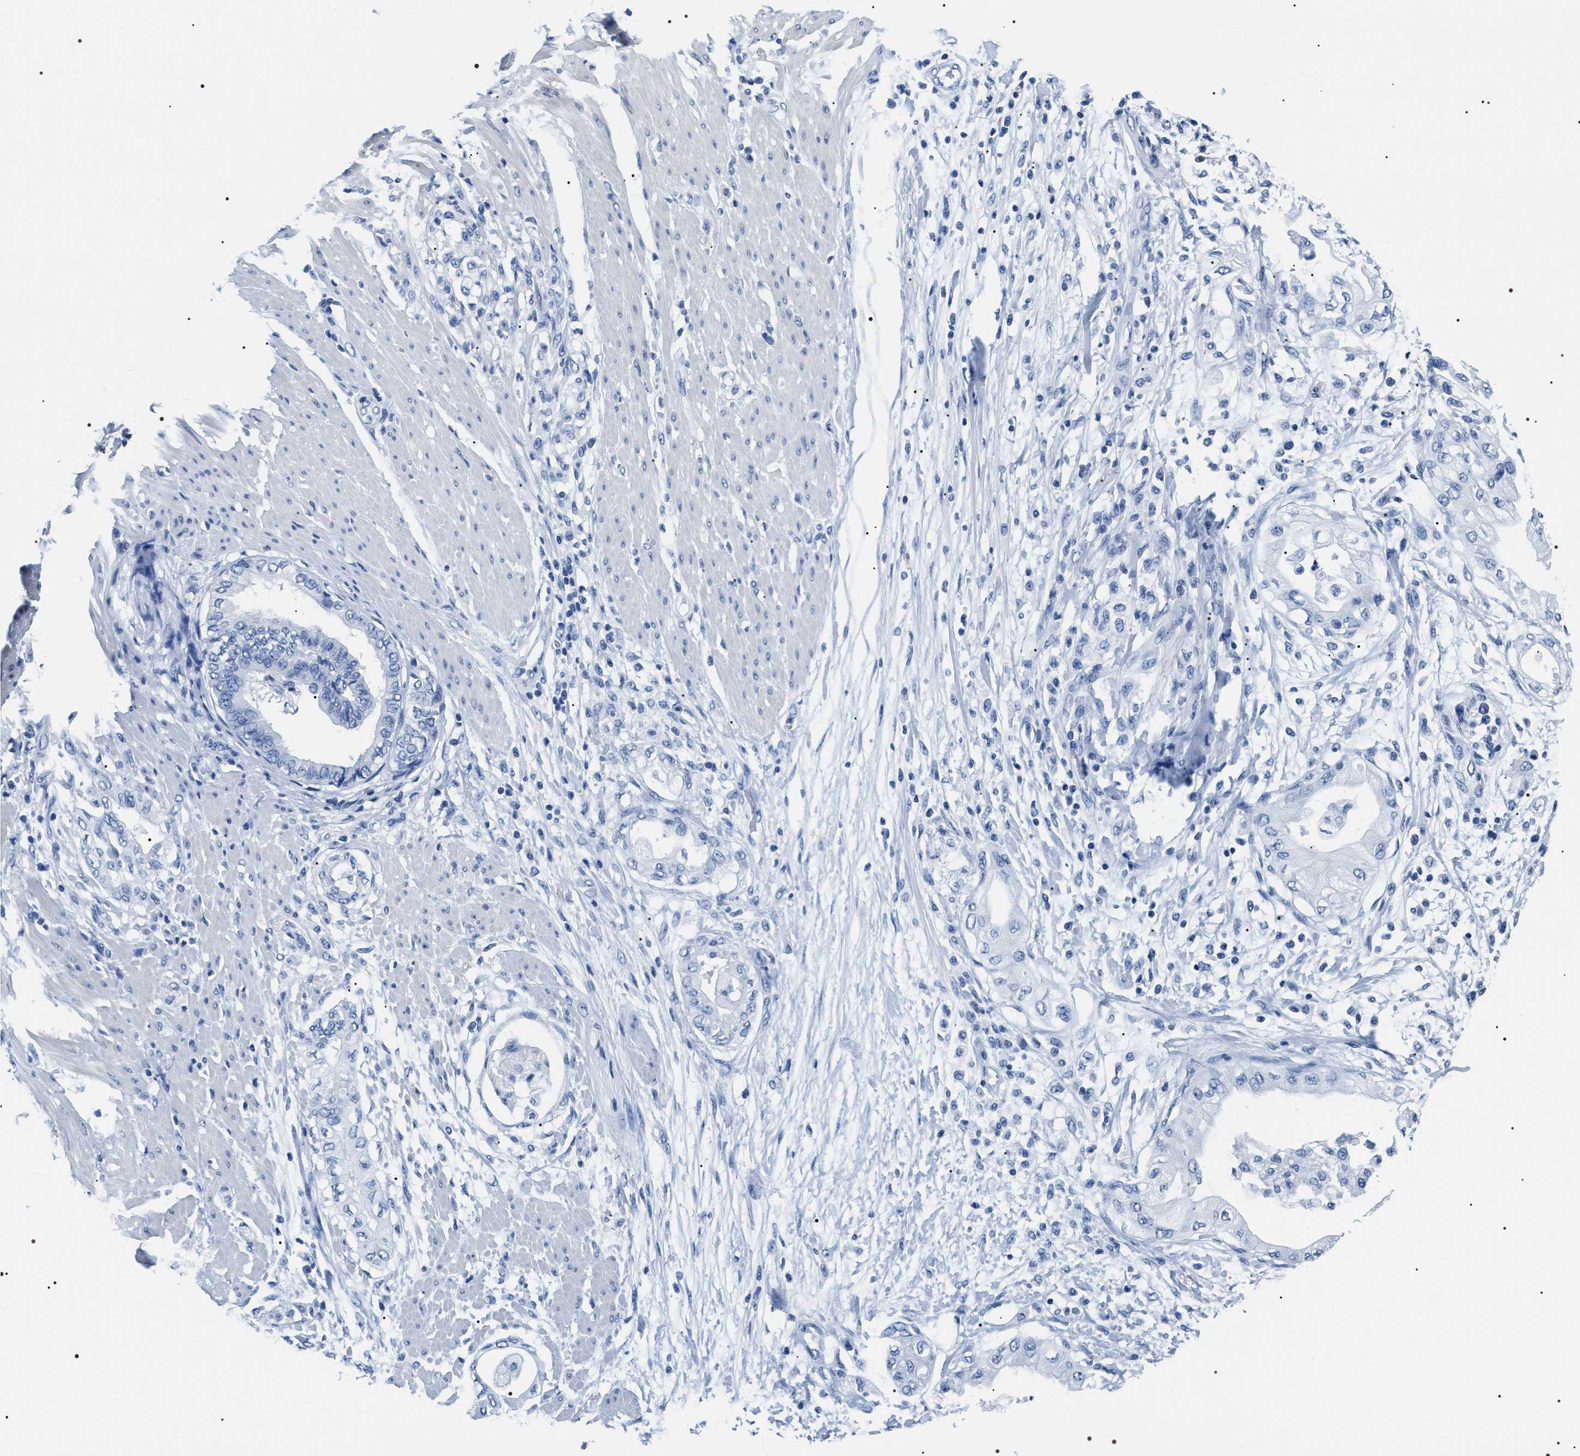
{"staining": {"intensity": "negative", "quantity": "none", "location": "none"}, "tissue": "adipose tissue", "cell_type": "Adipocytes", "image_type": "normal", "snomed": [{"axis": "morphology", "description": "Normal tissue, NOS"}, {"axis": "morphology", "description": "Adenocarcinoma, NOS"}, {"axis": "topography", "description": "Duodenum"}, {"axis": "topography", "description": "Peripheral nerve tissue"}], "caption": "A photomicrograph of adipose tissue stained for a protein shows no brown staining in adipocytes. (DAB immunohistochemistry (IHC), high magnification).", "gene": "ADH4", "patient": {"sex": "female", "age": 60}}